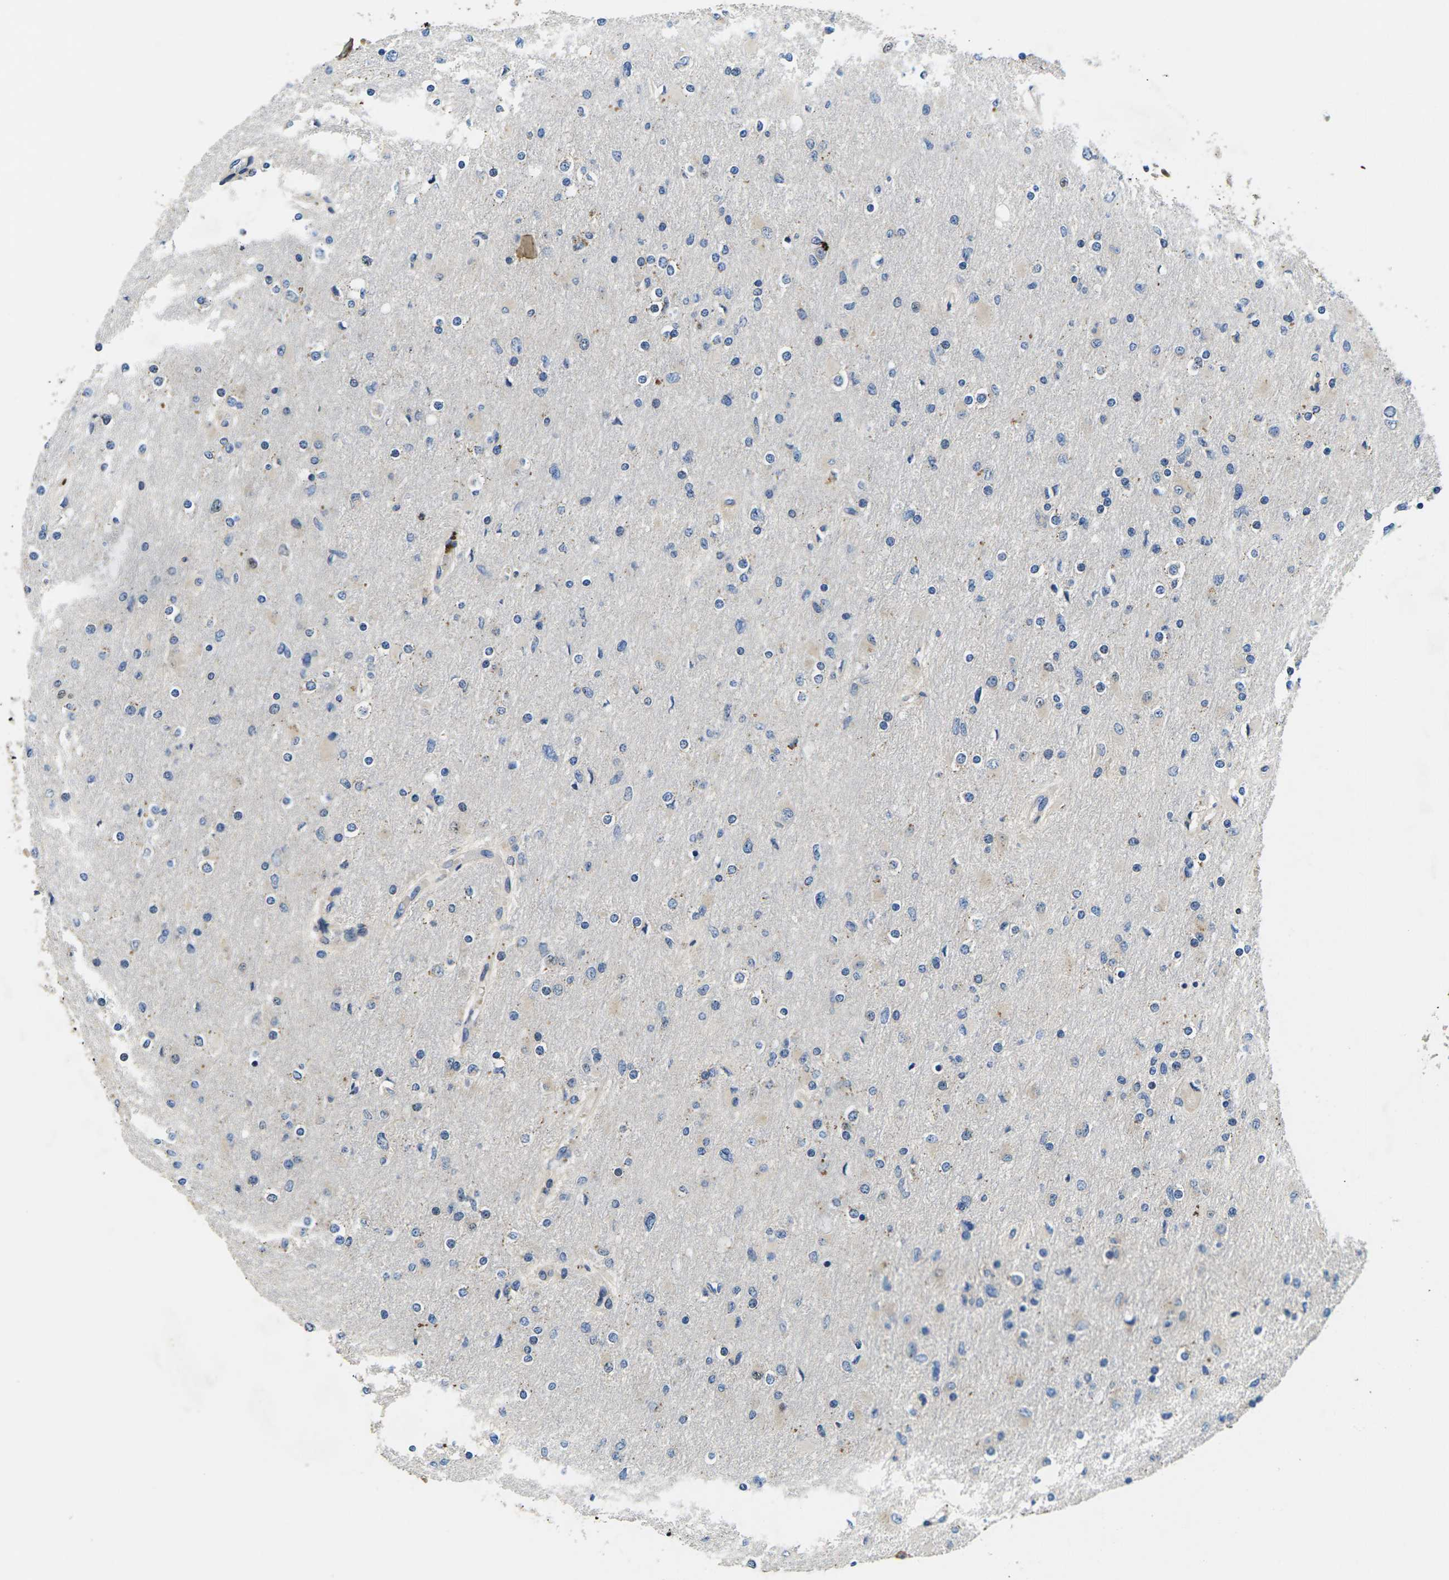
{"staining": {"intensity": "negative", "quantity": "none", "location": "none"}, "tissue": "glioma", "cell_type": "Tumor cells", "image_type": "cancer", "snomed": [{"axis": "morphology", "description": "Glioma, malignant, High grade"}, {"axis": "topography", "description": "Cerebral cortex"}], "caption": "Tumor cells are negative for brown protein staining in glioma. (DAB (3,3'-diaminobenzidine) immunohistochemistry with hematoxylin counter stain).", "gene": "PLCE1", "patient": {"sex": "female", "age": 36}}